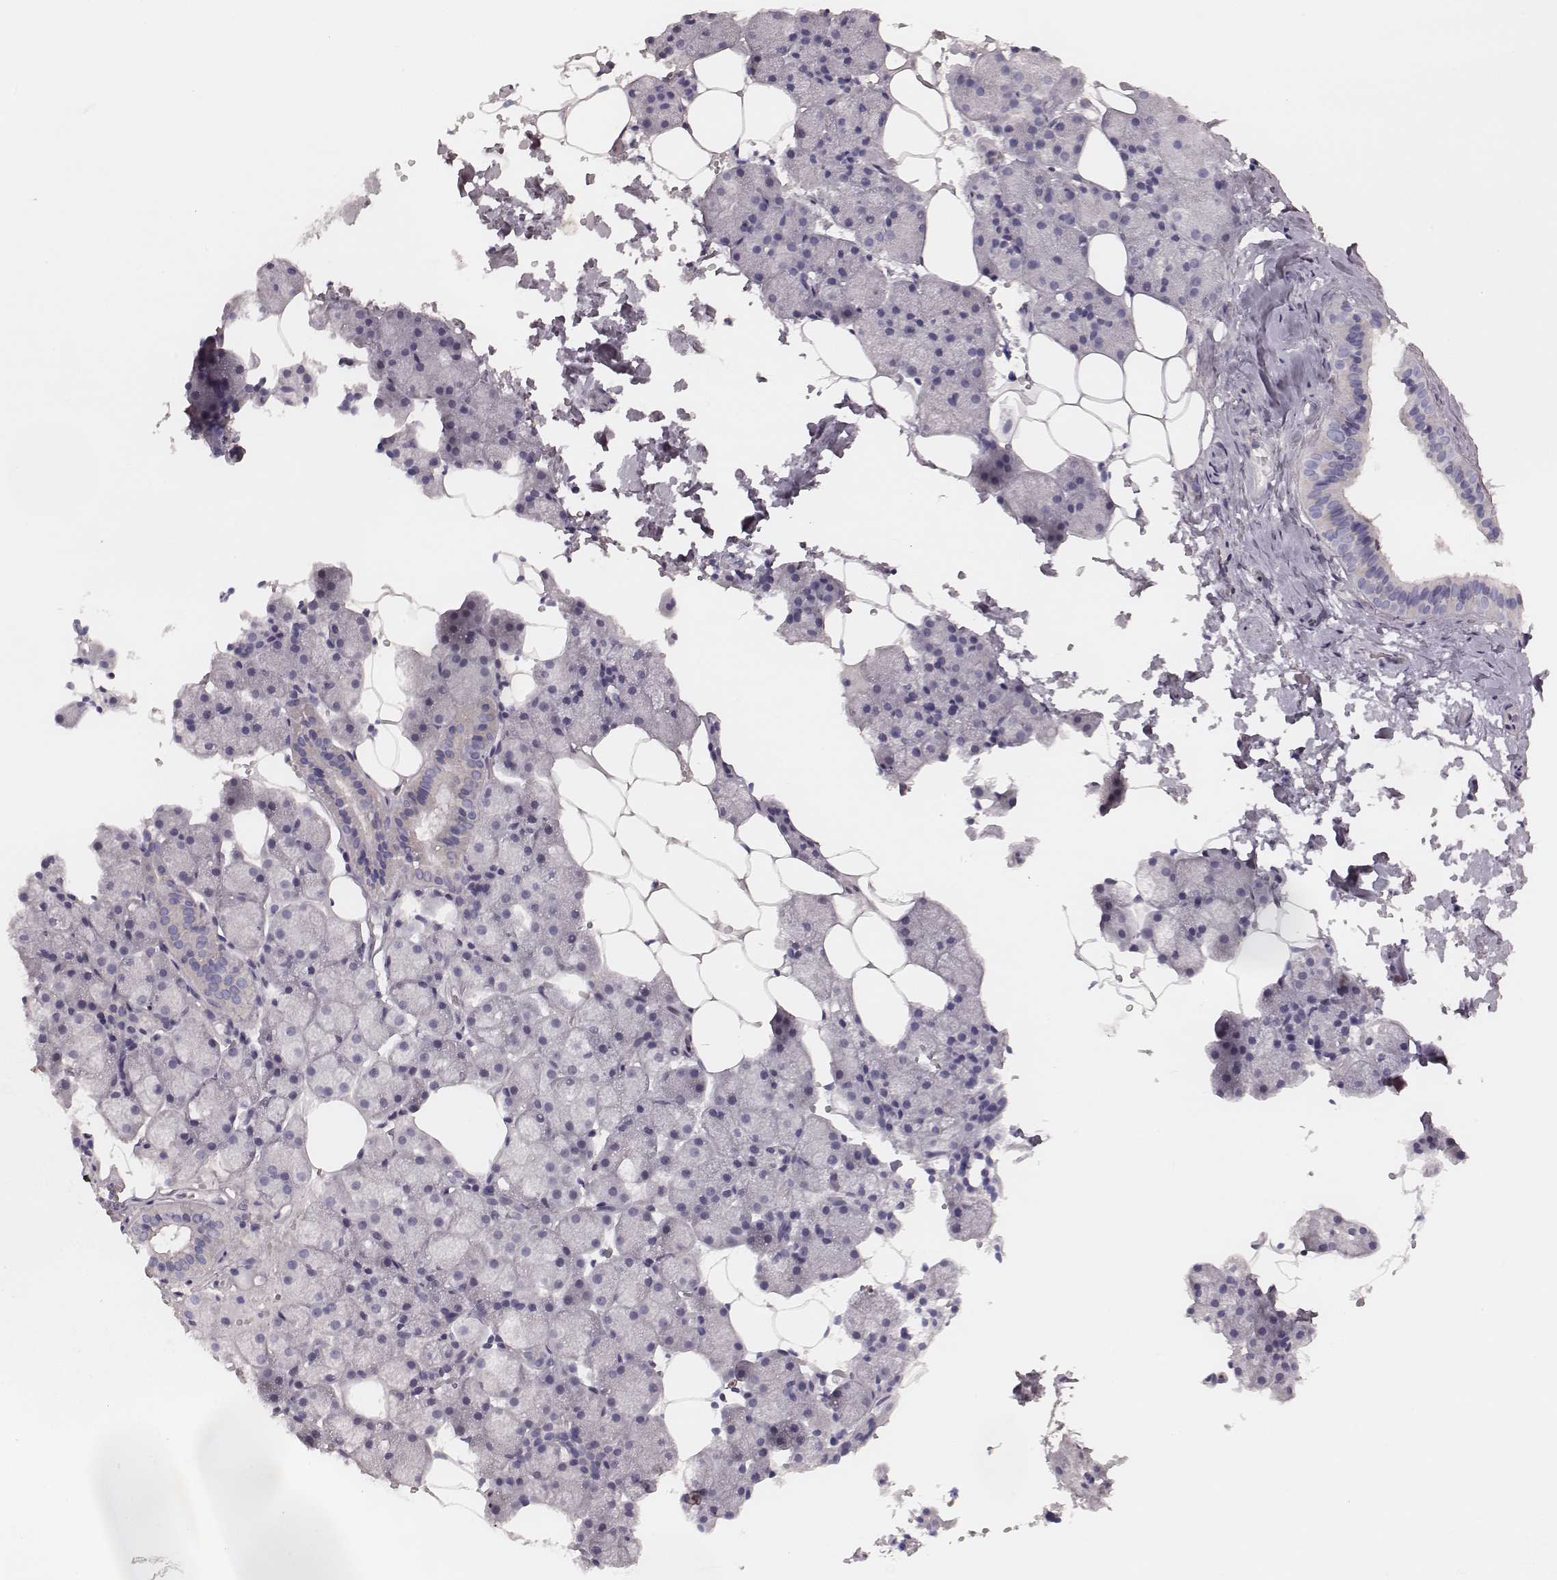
{"staining": {"intensity": "negative", "quantity": "none", "location": "none"}, "tissue": "salivary gland", "cell_type": "Glandular cells", "image_type": "normal", "snomed": [{"axis": "morphology", "description": "Normal tissue, NOS"}, {"axis": "topography", "description": "Salivary gland"}], "caption": "An immunohistochemistry (IHC) micrograph of normal salivary gland is shown. There is no staining in glandular cells of salivary gland. Brightfield microscopy of immunohistochemistry (IHC) stained with DAB (brown) and hematoxylin (blue), captured at high magnification.", "gene": "MSX1", "patient": {"sex": "male", "age": 38}}